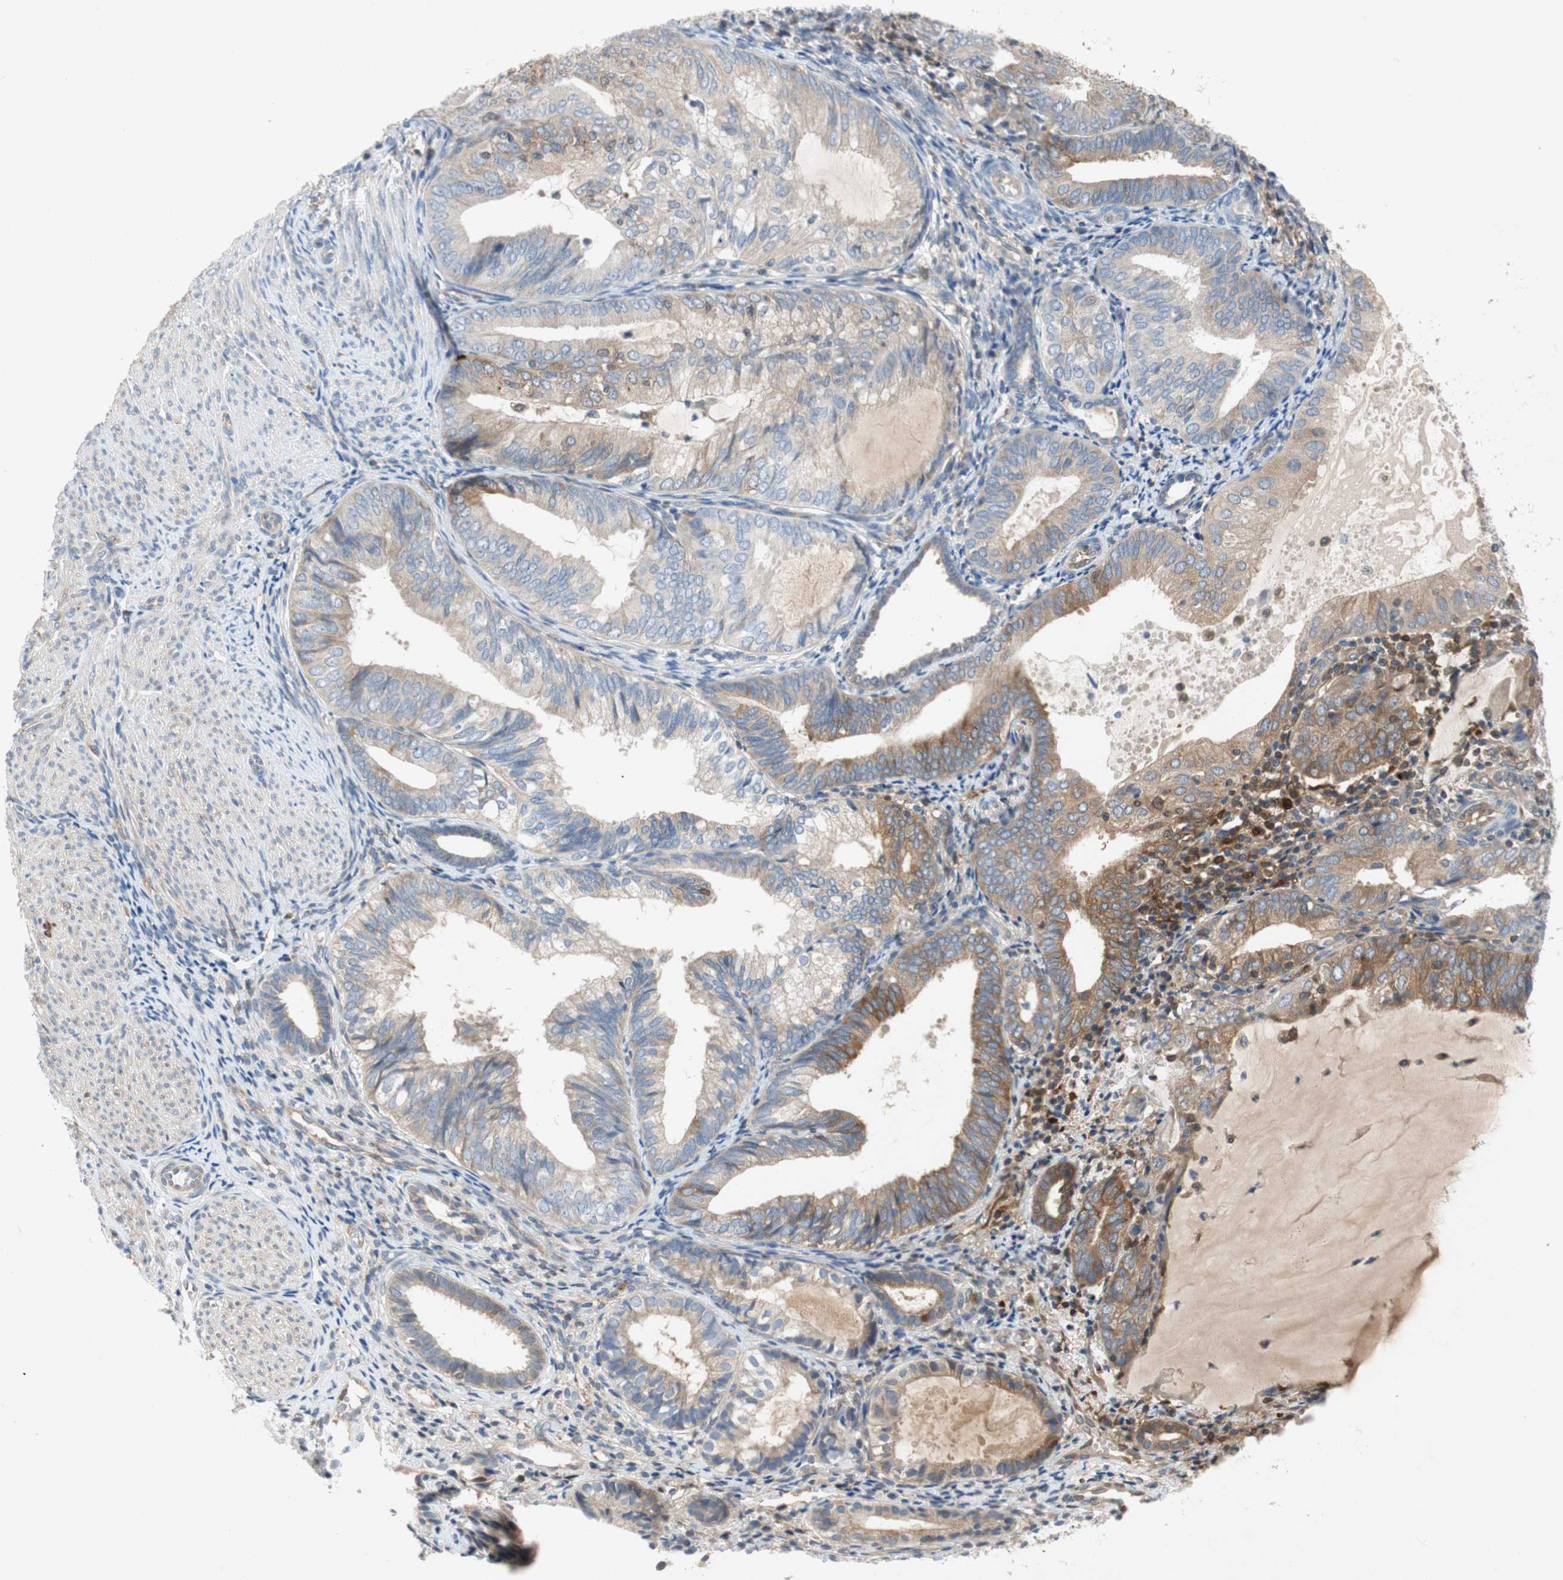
{"staining": {"intensity": "weak", "quantity": "25%-75%", "location": "cytoplasmic/membranous"}, "tissue": "endometrial cancer", "cell_type": "Tumor cells", "image_type": "cancer", "snomed": [{"axis": "morphology", "description": "Adenocarcinoma, NOS"}, {"axis": "topography", "description": "Endometrium"}], "caption": "High-magnification brightfield microscopy of endometrial cancer stained with DAB (brown) and counterstained with hematoxylin (blue). tumor cells exhibit weak cytoplasmic/membranous staining is identified in approximately25%-75% of cells.", "gene": "RELB", "patient": {"sex": "female", "age": 81}}